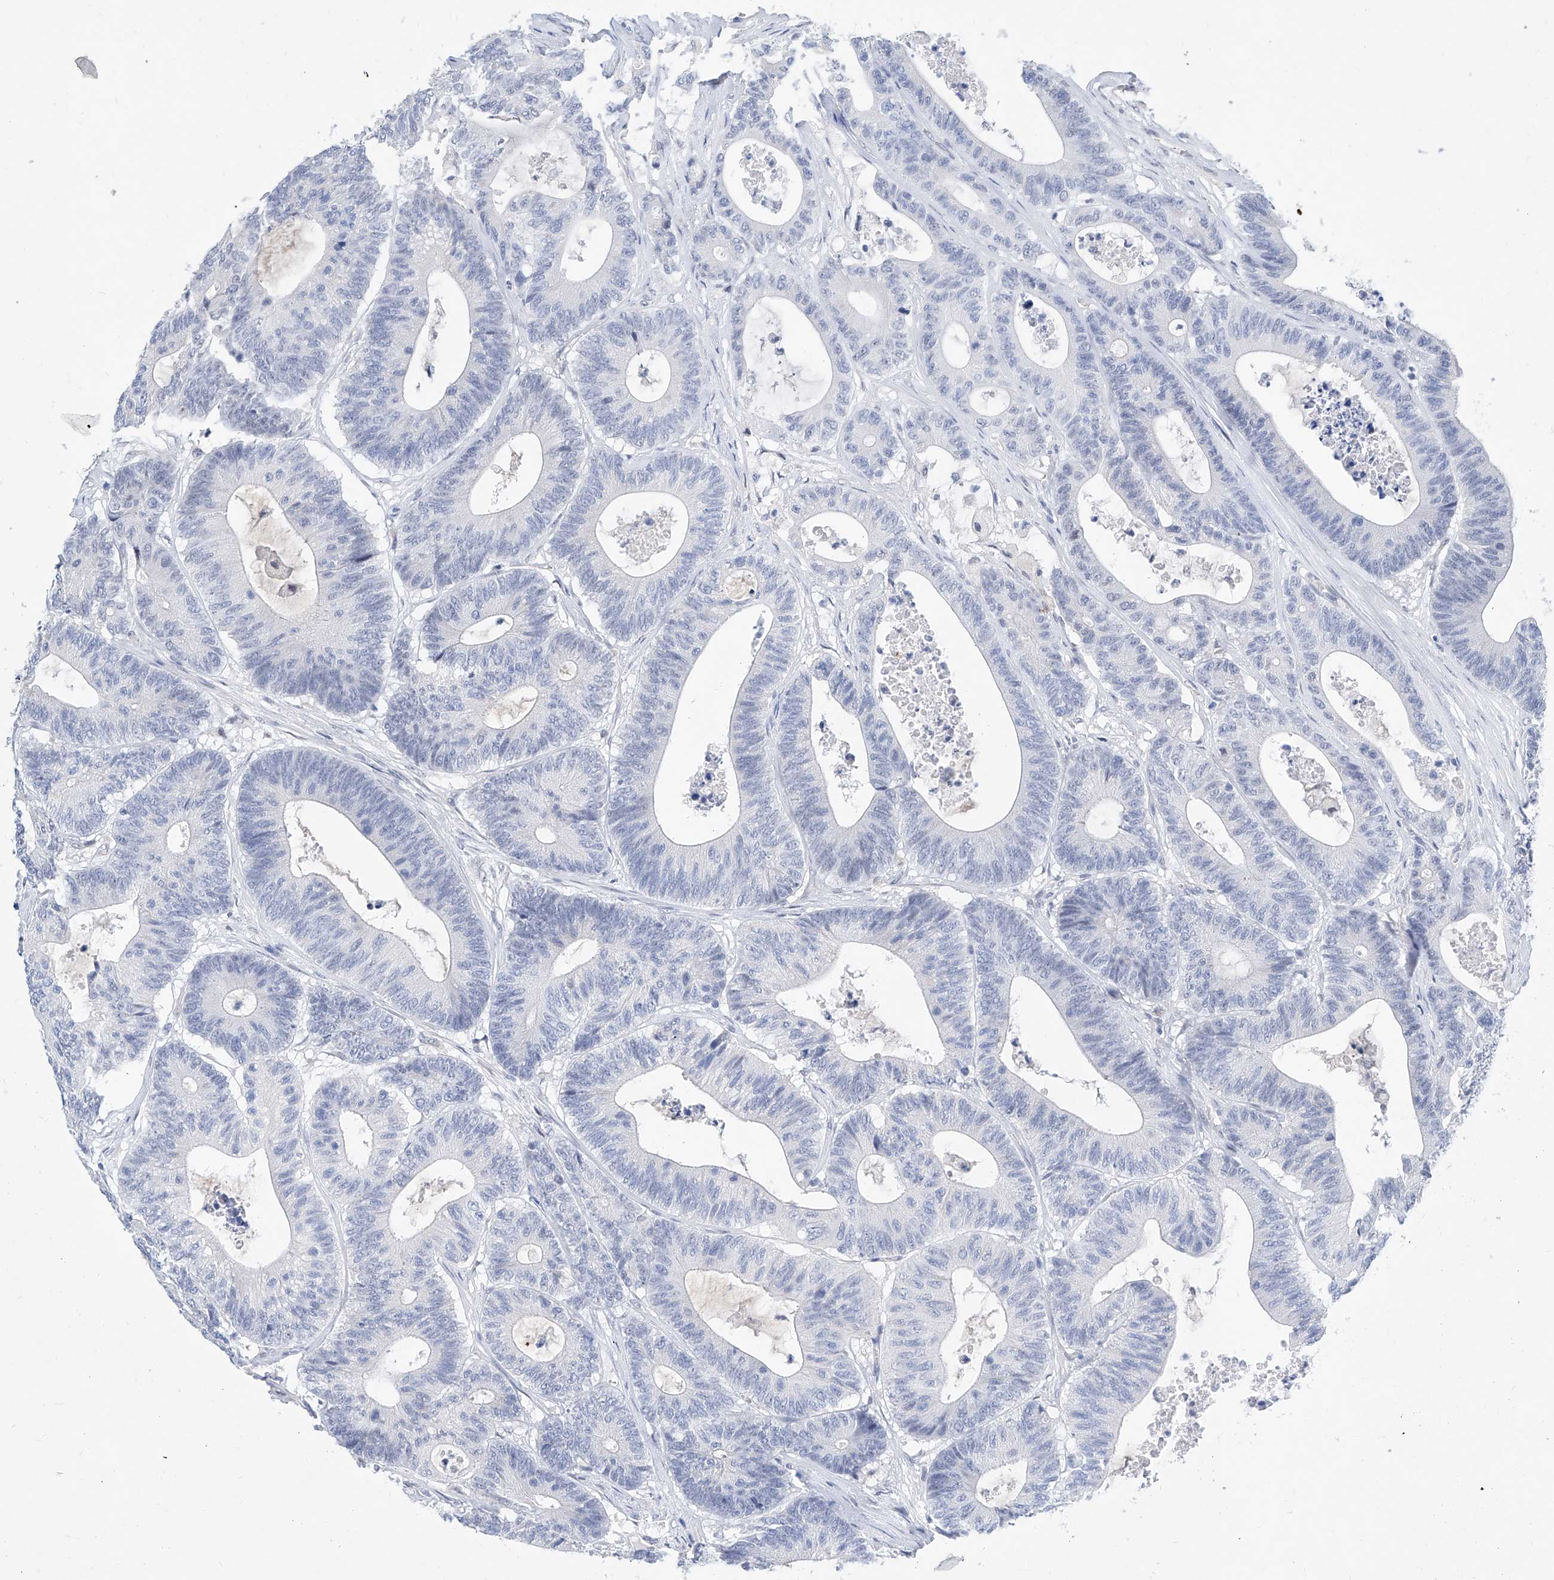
{"staining": {"intensity": "negative", "quantity": "none", "location": "none"}, "tissue": "colorectal cancer", "cell_type": "Tumor cells", "image_type": "cancer", "snomed": [{"axis": "morphology", "description": "Adenocarcinoma, NOS"}, {"axis": "topography", "description": "Colon"}], "caption": "Photomicrograph shows no protein expression in tumor cells of colorectal cancer (adenocarcinoma) tissue. (DAB immunohistochemistry with hematoxylin counter stain).", "gene": "BPTF", "patient": {"sex": "female", "age": 84}}